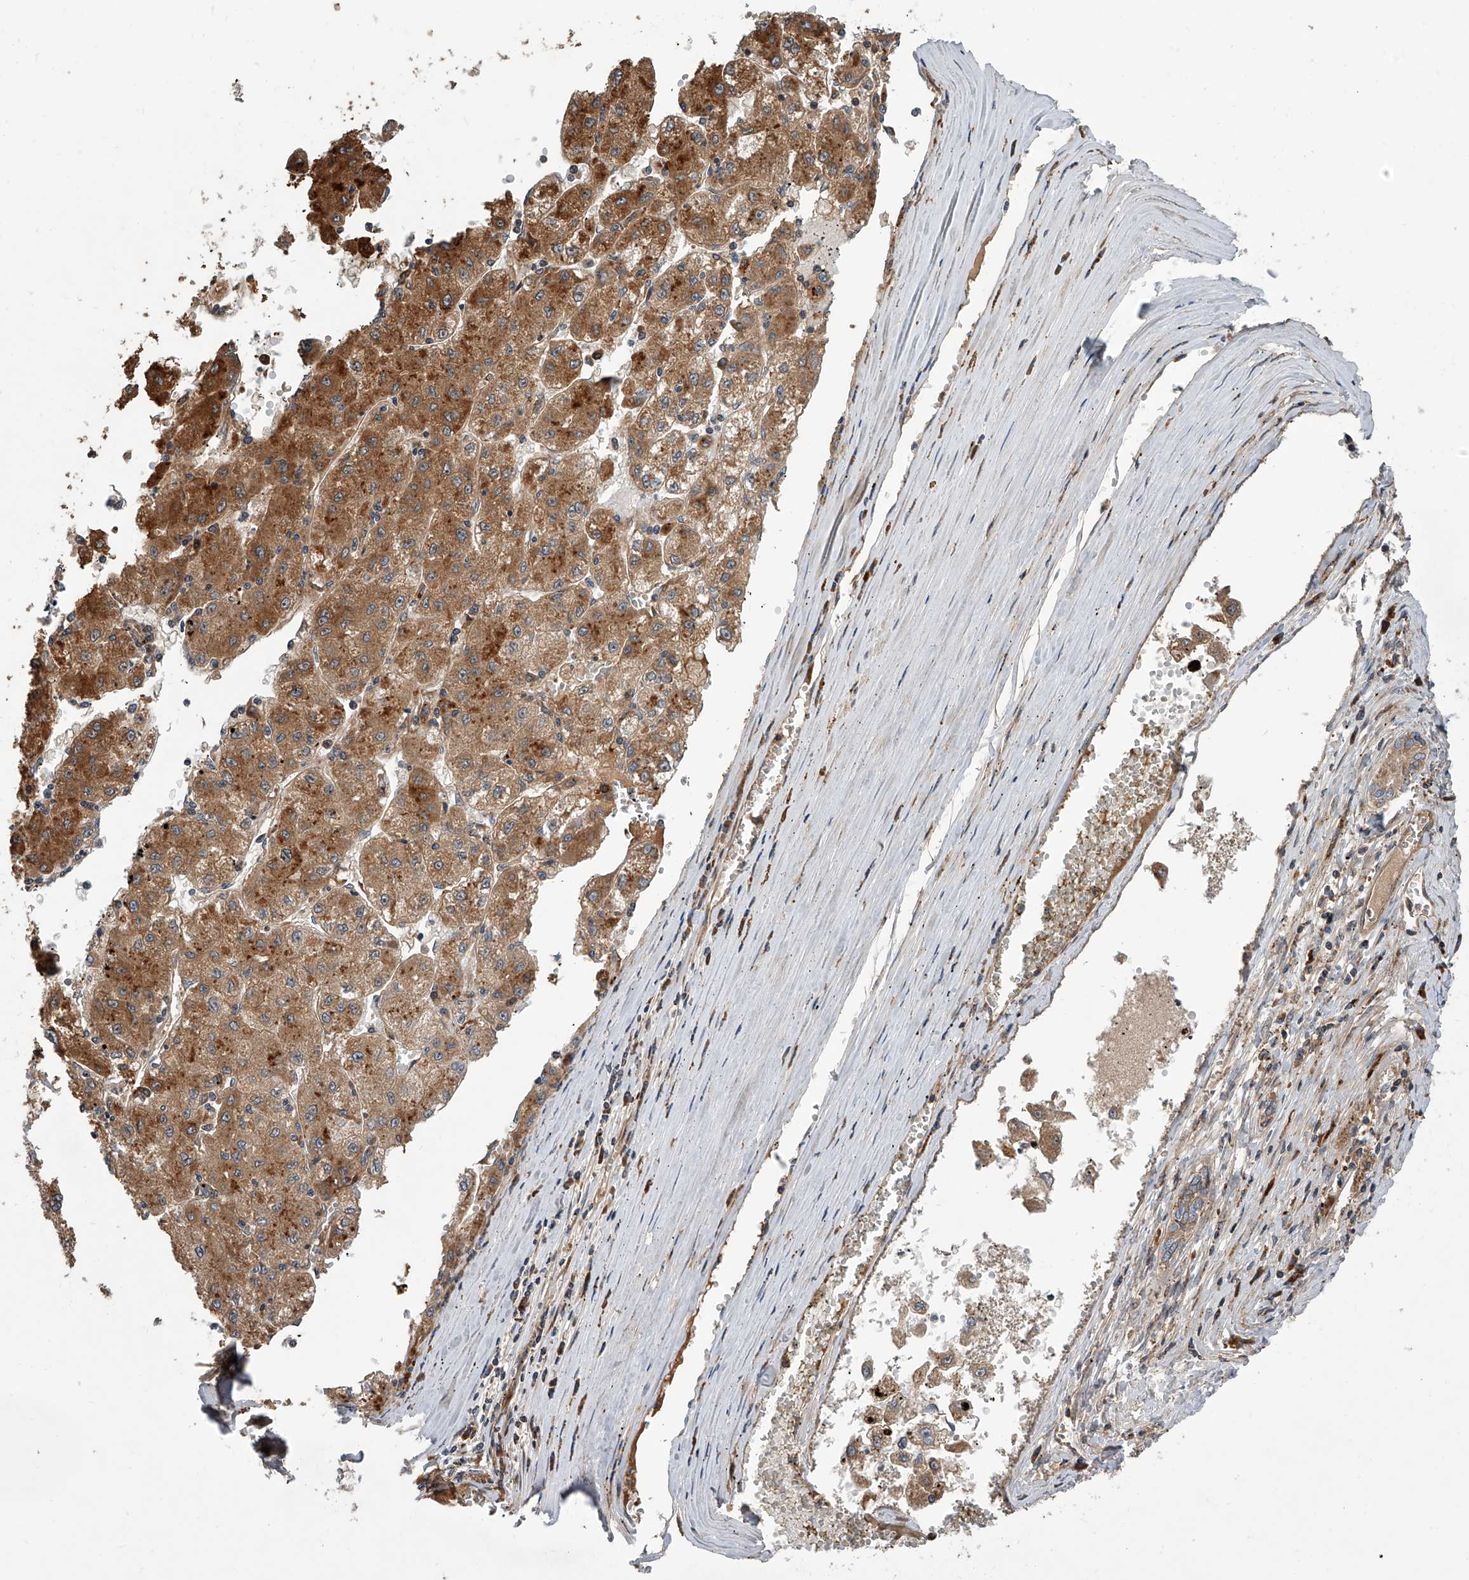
{"staining": {"intensity": "strong", "quantity": ">75%", "location": "cytoplasmic/membranous"}, "tissue": "liver cancer", "cell_type": "Tumor cells", "image_type": "cancer", "snomed": [{"axis": "morphology", "description": "Carcinoma, Hepatocellular, NOS"}, {"axis": "topography", "description": "Liver"}], "caption": "Liver hepatocellular carcinoma was stained to show a protein in brown. There is high levels of strong cytoplasmic/membranous positivity in about >75% of tumor cells.", "gene": "USP47", "patient": {"sex": "male", "age": 72}}